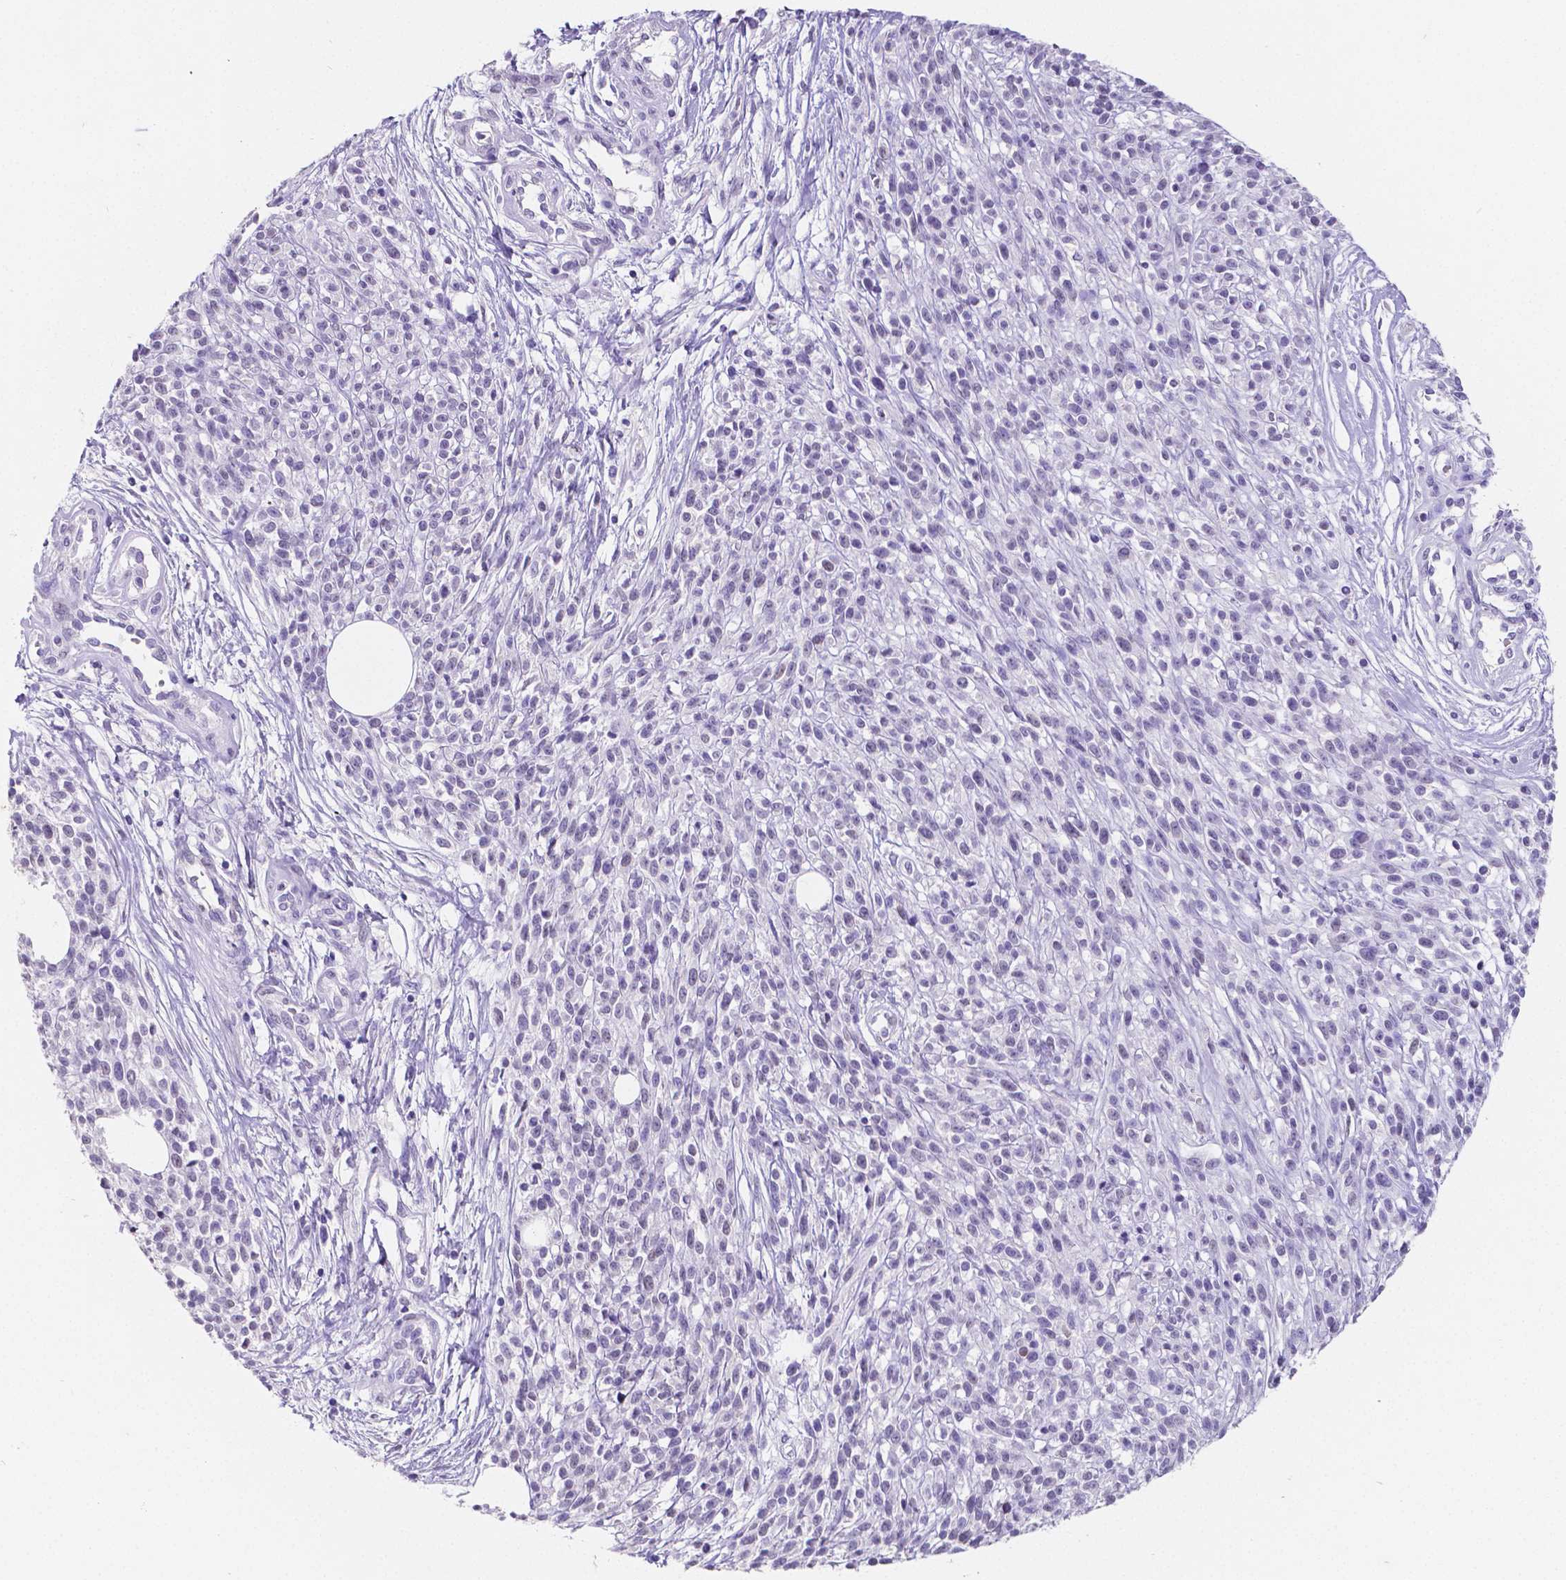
{"staining": {"intensity": "negative", "quantity": "none", "location": "none"}, "tissue": "melanoma", "cell_type": "Tumor cells", "image_type": "cancer", "snomed": [{"axis": "morphology", "description": "Malignant melanoma, NOS"}, {"axis": "topography", "description": "Skin"}, {"axis": "topography", "description": "Skin of trunk"}], "caption": "Tumor cells are negative for protein expression in human malignant melanoma.", "gene": "SATB2", "patient": {"sex": "male", "age": 74}}